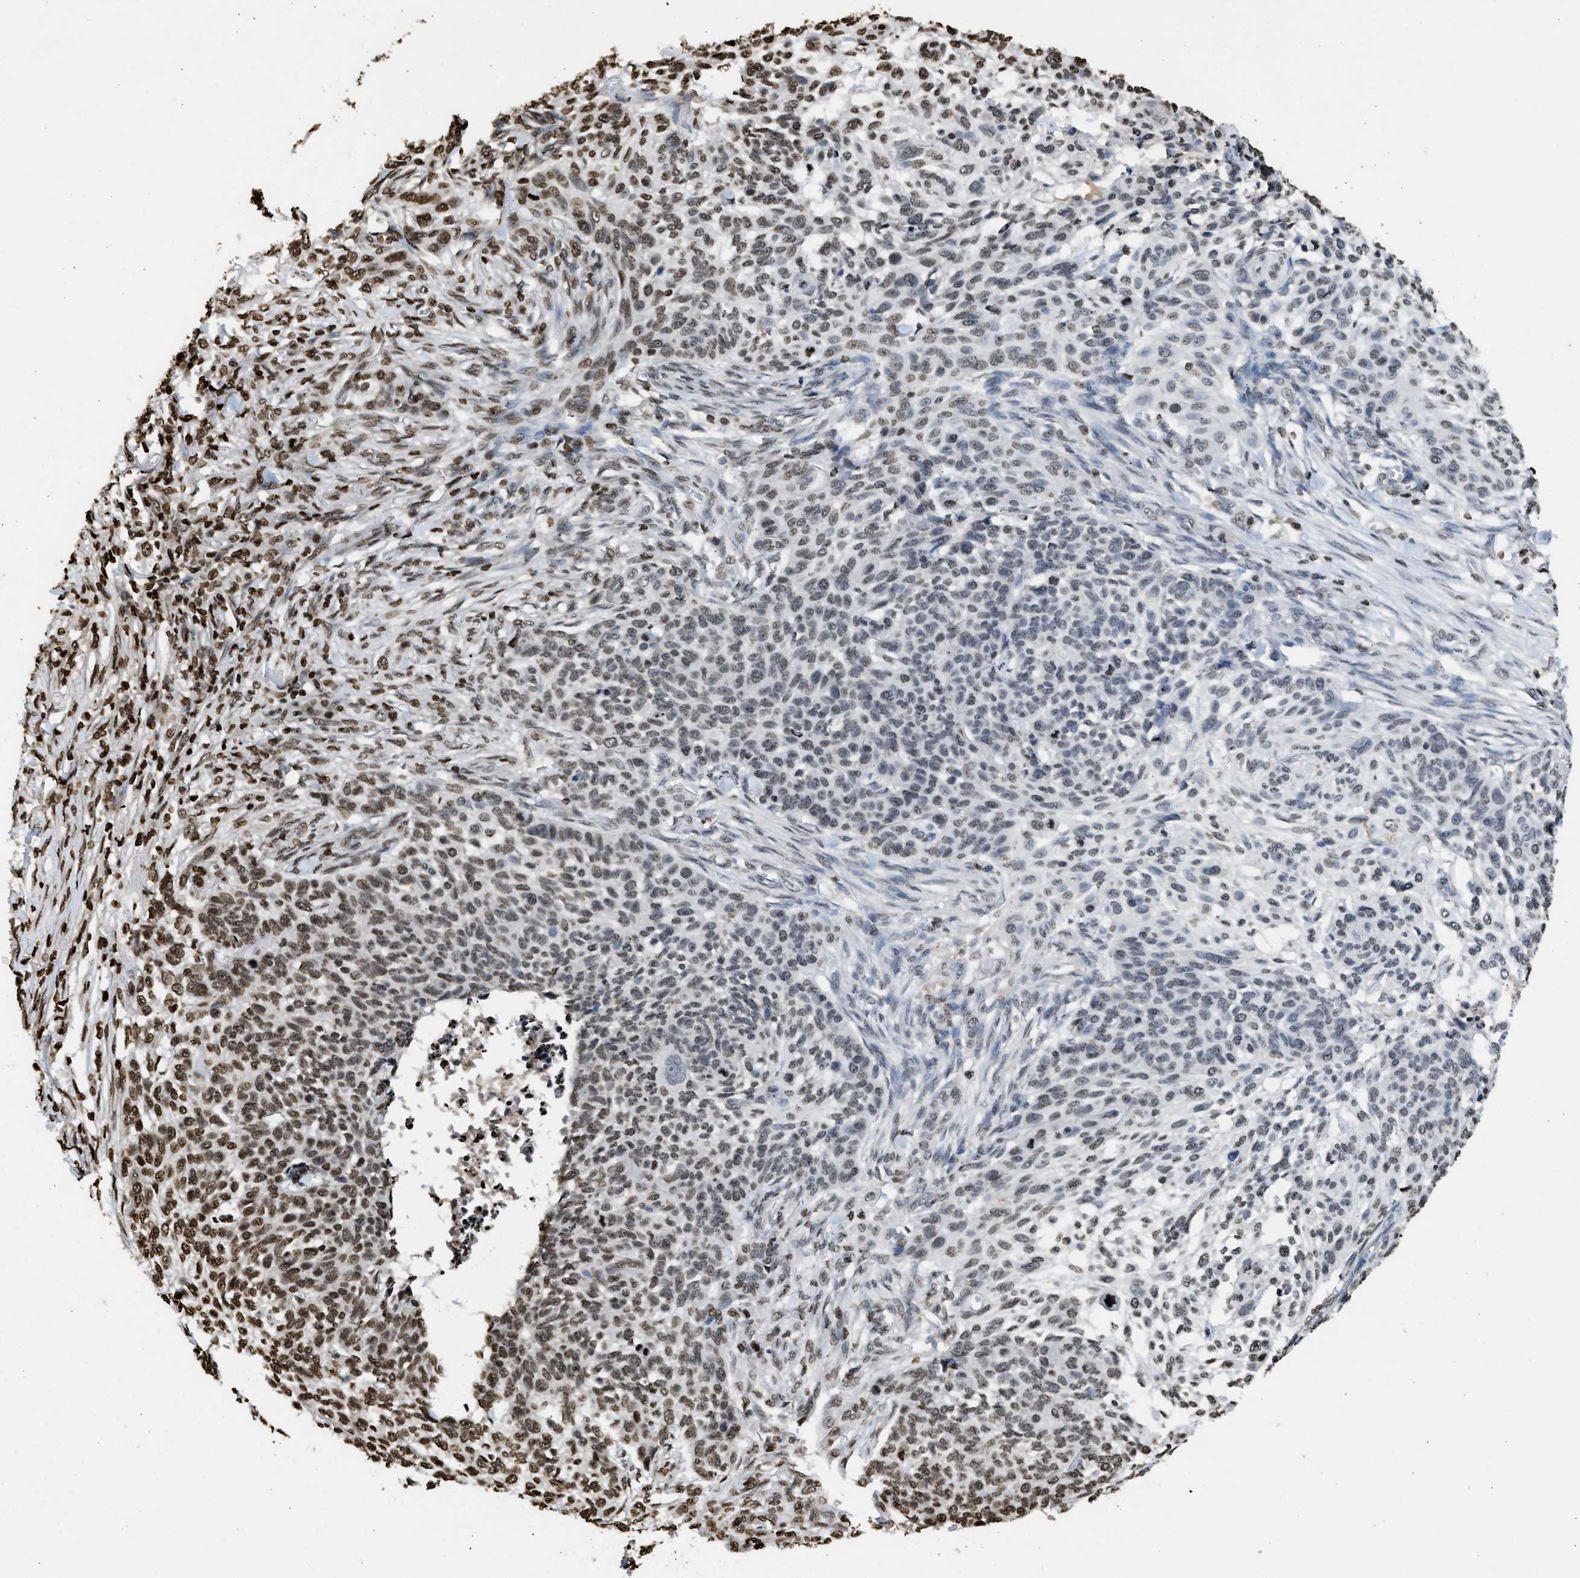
{"staining": {"intensity": "moderate", "quantity": "<25%", "location": "nuclear"}, "tissue": "skin cancer", "cell_type": "Tumor cells", "image_type": "cancer", "snomed": [{"axis": "morphology", "description": "Basal cell carcinoma"}, {"axis": "topography", "description": "Skin"}], "caption": "Moderate nuclear protein positivity is appreciated in about <25% of tumor cells in skin cancer (basal cell carcinoma).", "gene": "RRAGC", "patient": {"sex": "male", "age": 85}}